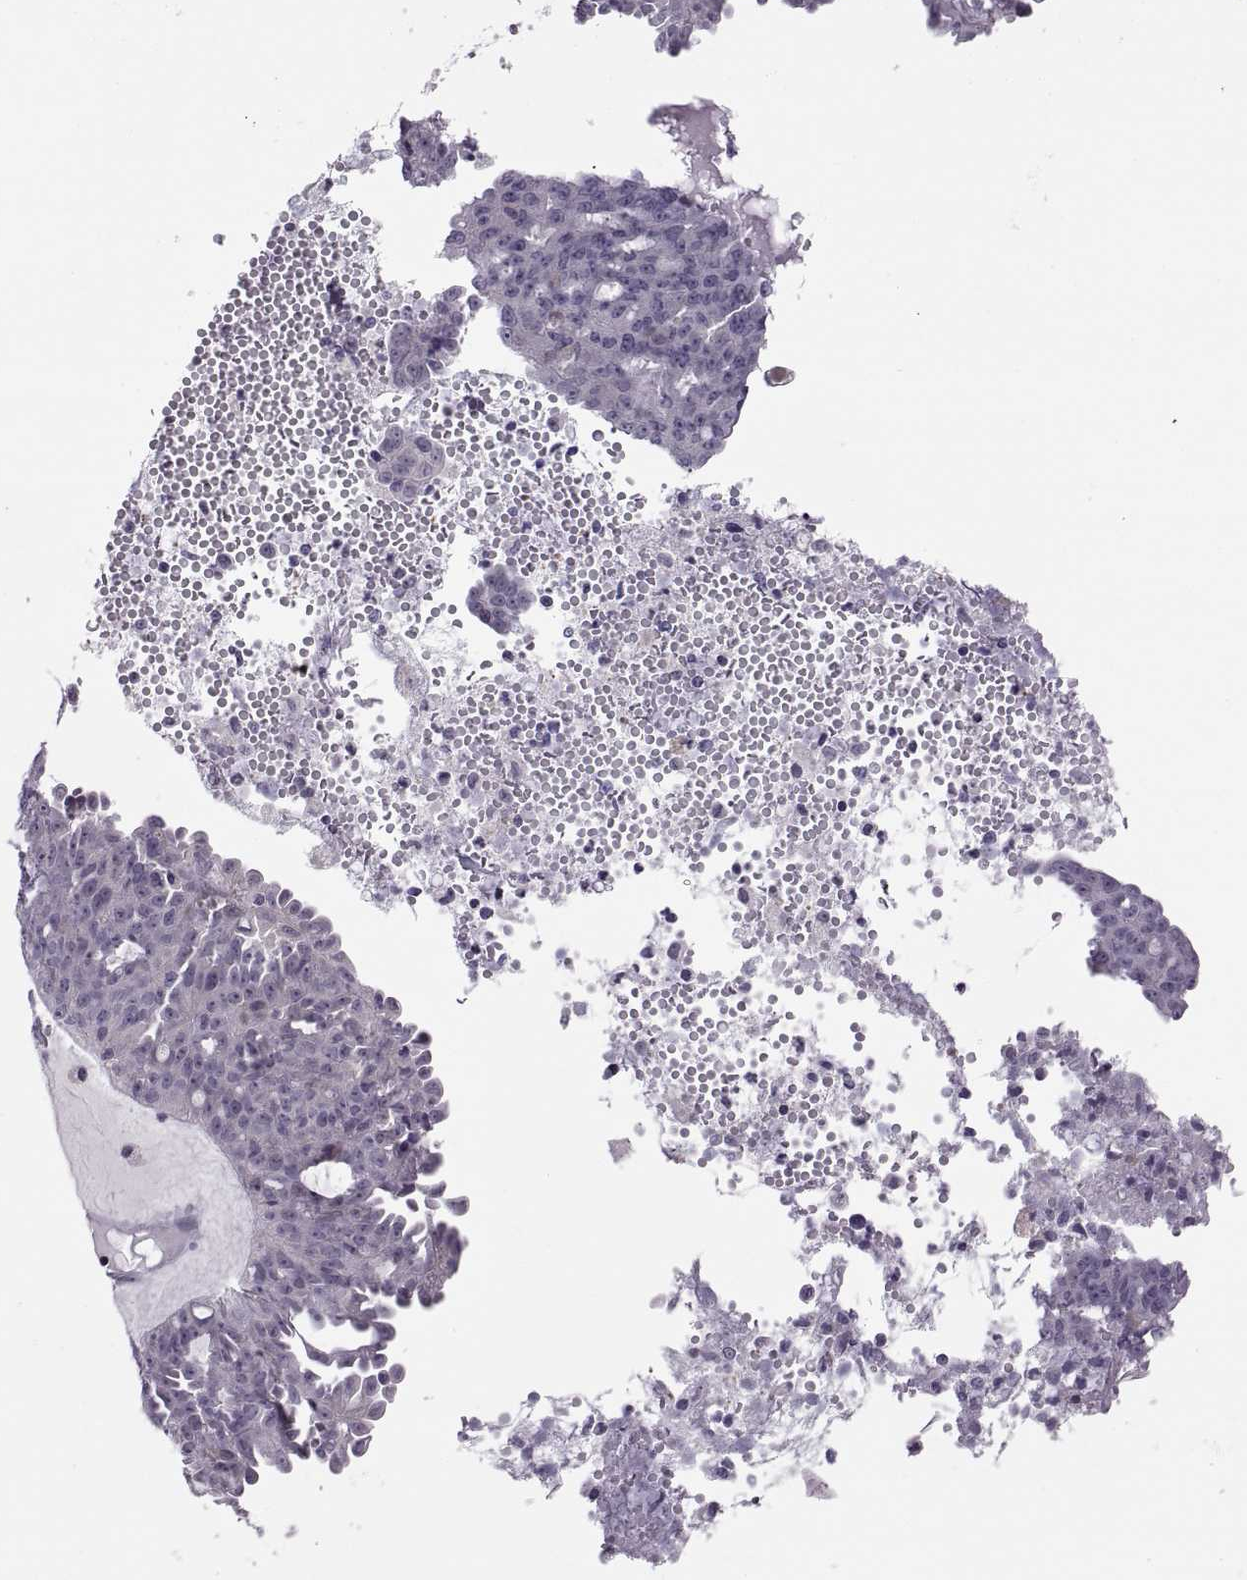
{"staining": {"intensity": "negative", "quantity": "none", "location": "none"}, "tissue": "ovarian cancer", "cell_type": "Tumor cells", "image_type": "cancer", "snomed": [{"axis": "morphology", "description": "Cystadenocarcinoma, serous, NOS"}, {"axis": "topography", "description": "Ovary"}], "caption": "High power microscopy photomicrograph of an immunohistochemistry (IHC) histopathology image of ovarian cancer (serous cystadenocarcinoma), revealing no significant positivity in tumor cells.", "gene": "TTC21A", "patient": {"sex": "female", "age": 71}}